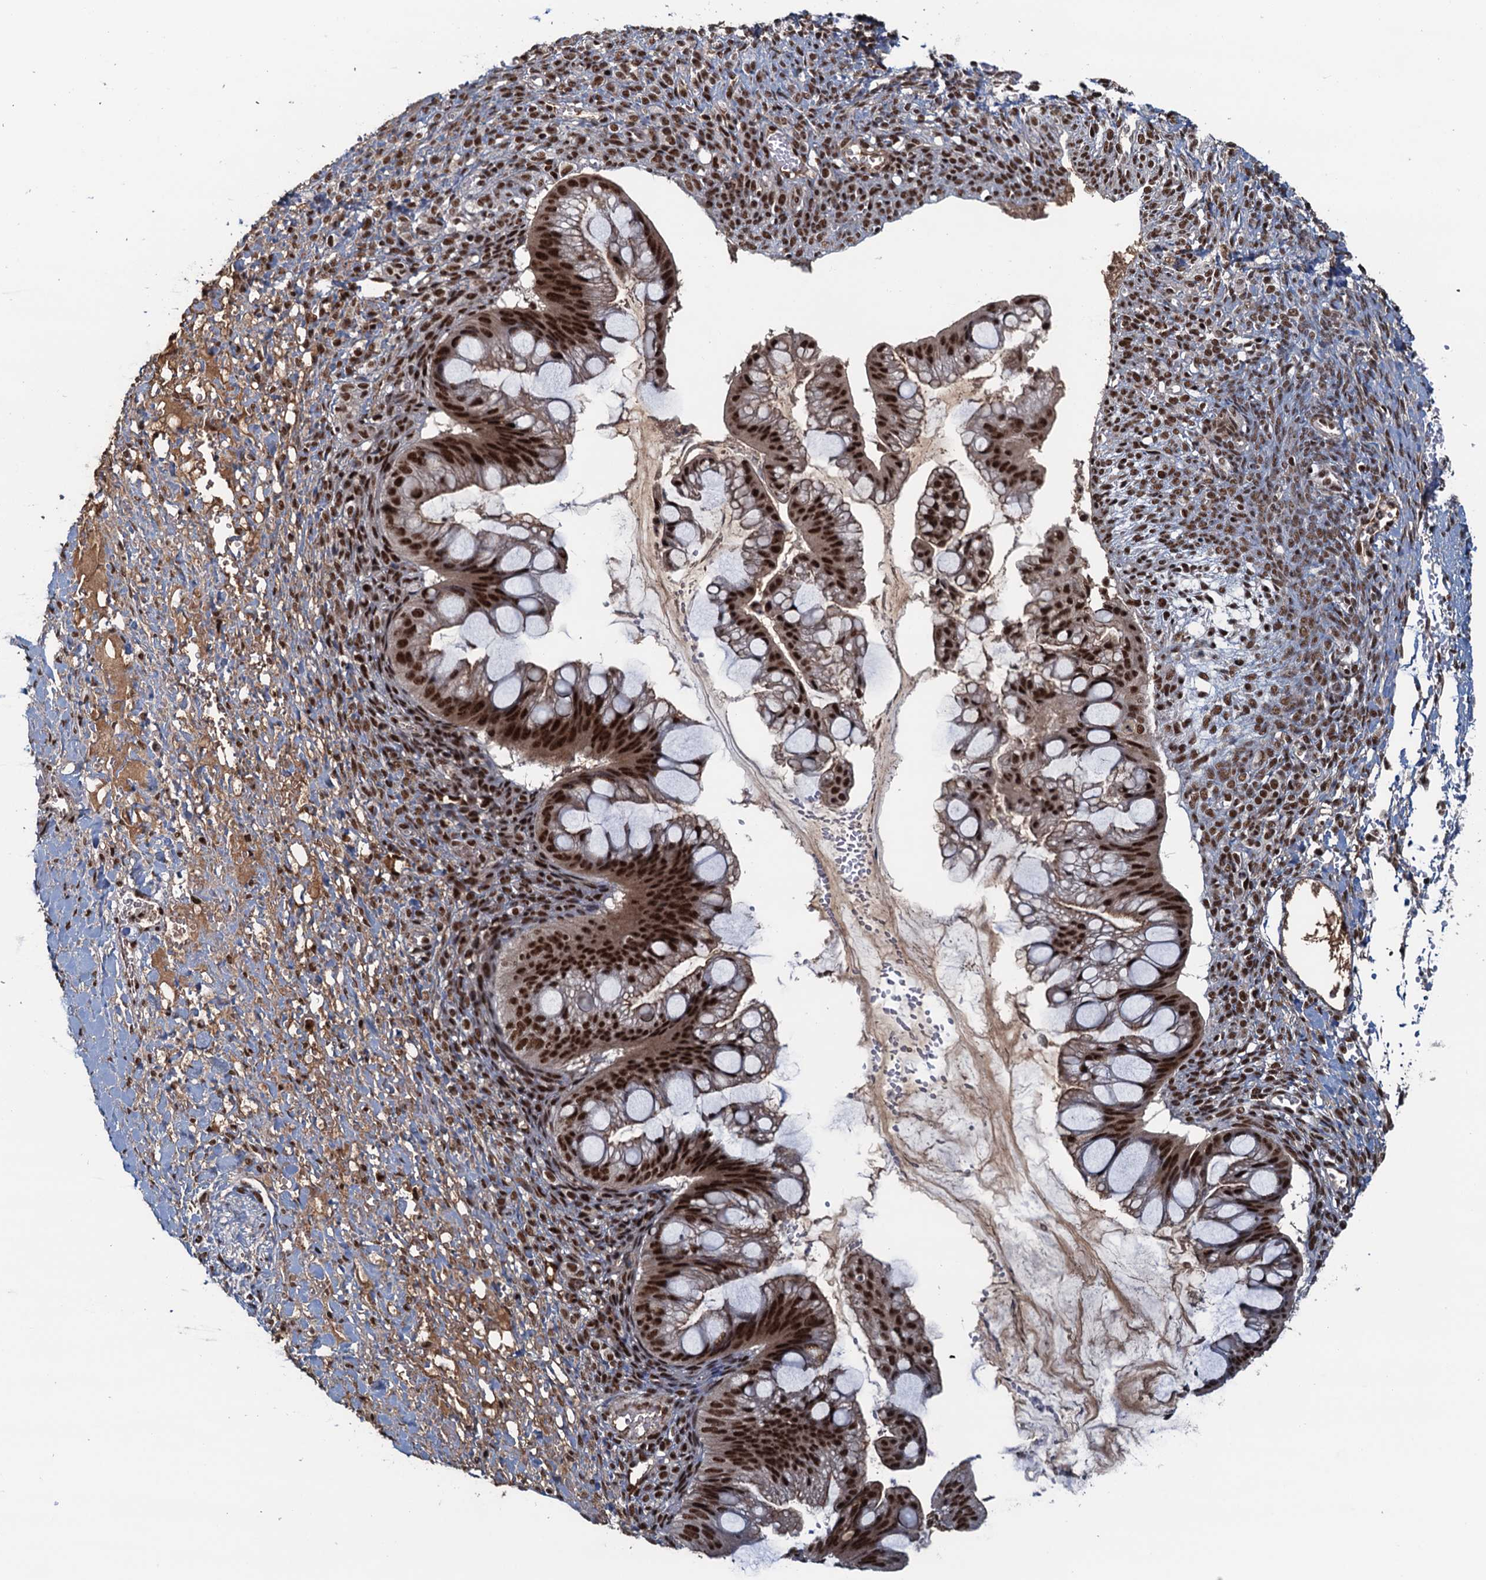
{"staining": {"intensity": "strong", "quantity": ">75%", "location": "nuclear"}, "tissue": "ovarian cancer", "cell_type": "Tumor cells", "image_type": "cancer", "snomed": [{"axis": "morphology", "description": "Cystadenocarcinoma, mucinous, NOS"}, {"axis": "topography", "description": "Ovary"}], "caption": "IHC image of ovarian cancer stained for a protein (brown), which shows high levels of strong nuclear staining in approximately >75% of tumor cells.", "gene": "ZC3H18", "patient": {"sex": "female", "age": 73}}